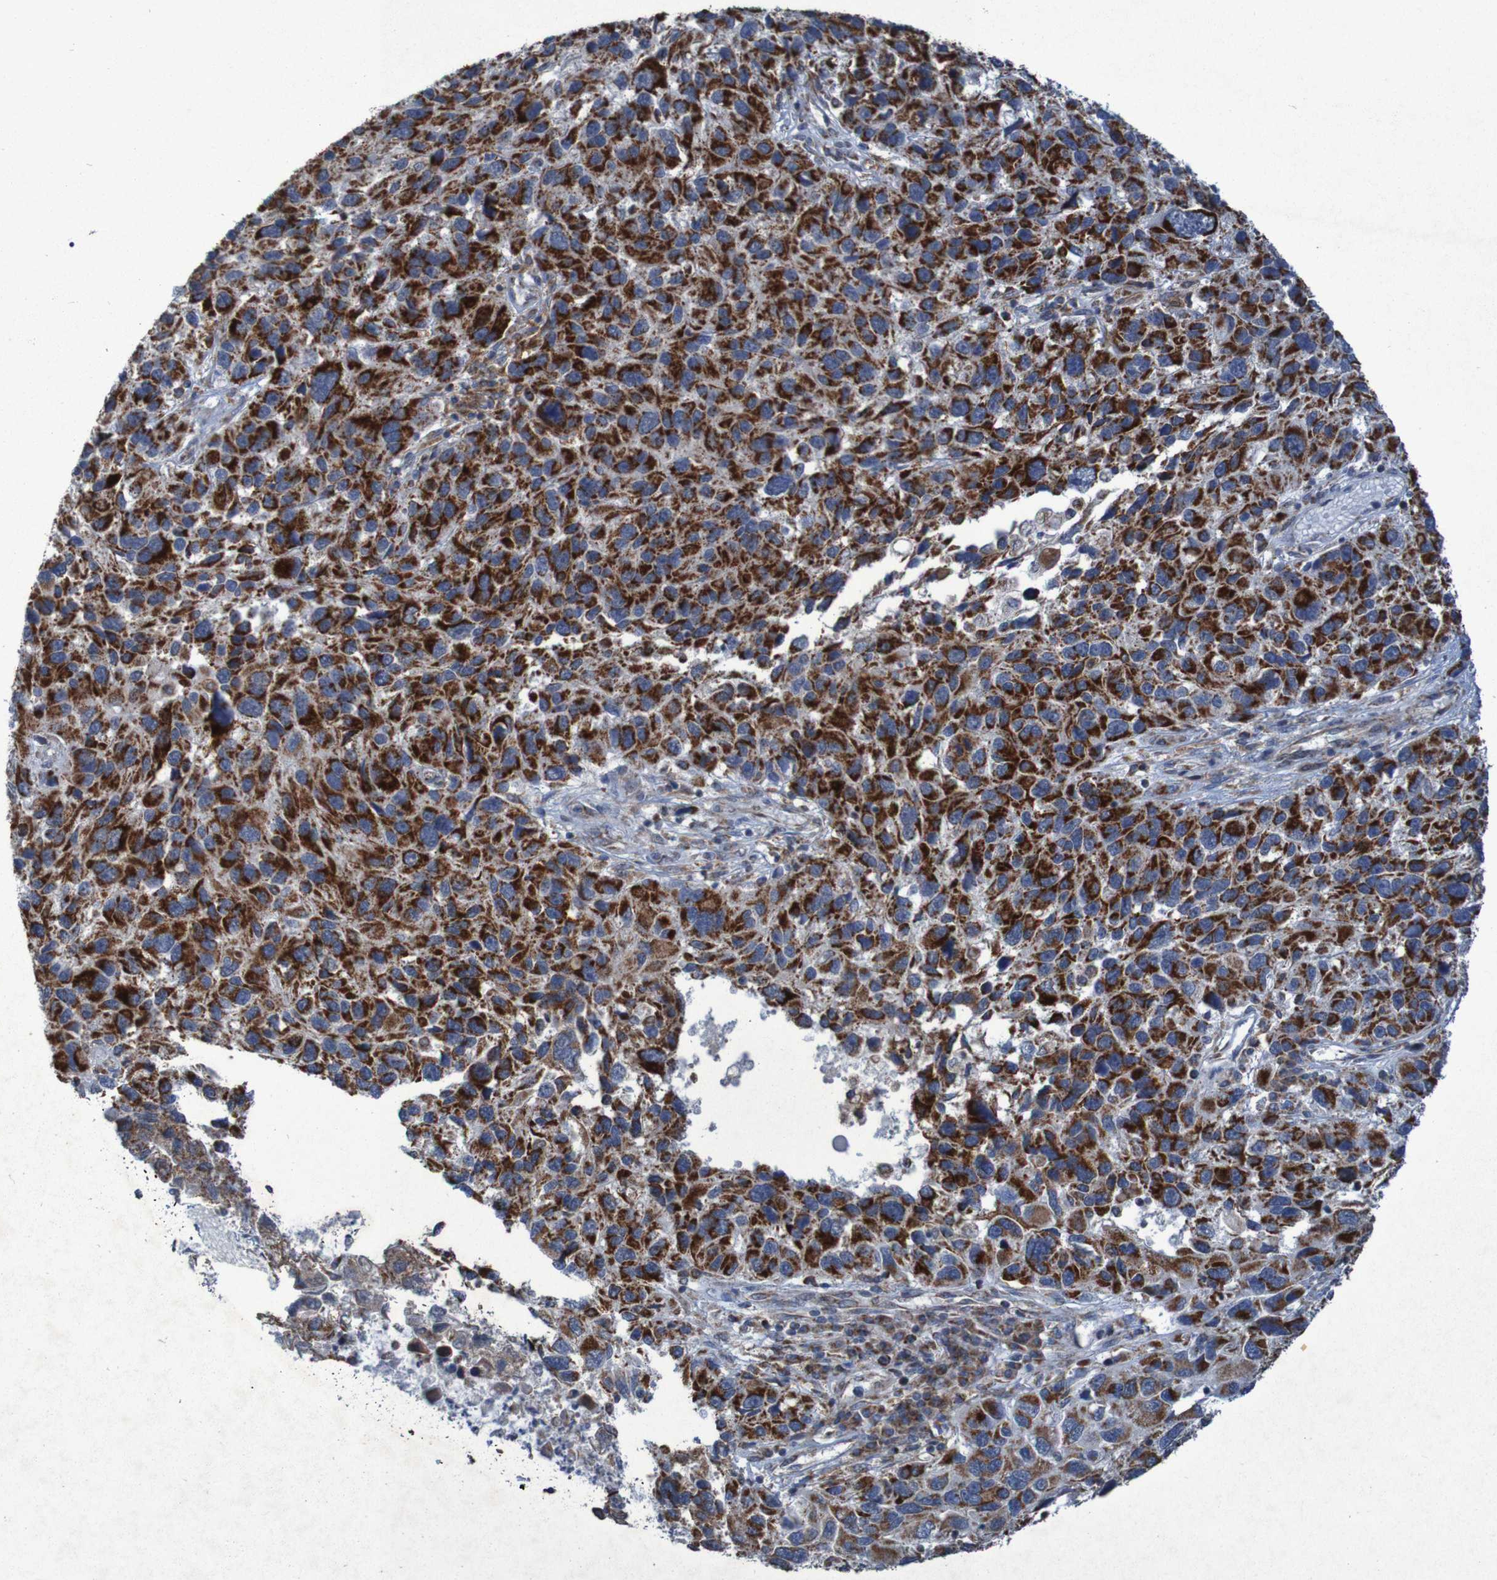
{"staining": {"intensity": "strong", "quantity": ">75%", "location": "cytoplasmic/membranous"}, "tissue": "melanoma", "cell_type": "Tumor cells", "image_type": "cancer", "snomed": [{"axis": "morphology", "description": "Malignant melanoma, NOS"}, {"axis": "topography", "description": "Skin"}], "caption": "Immunohistochemical staining of human malignant melanoma demonstrates high levels of strong cytoplasmic/membranous positivity in approximately >75% of tumor cells.", "gene": "CCDC51", "patient": {"sex": "male", "age": 53}}